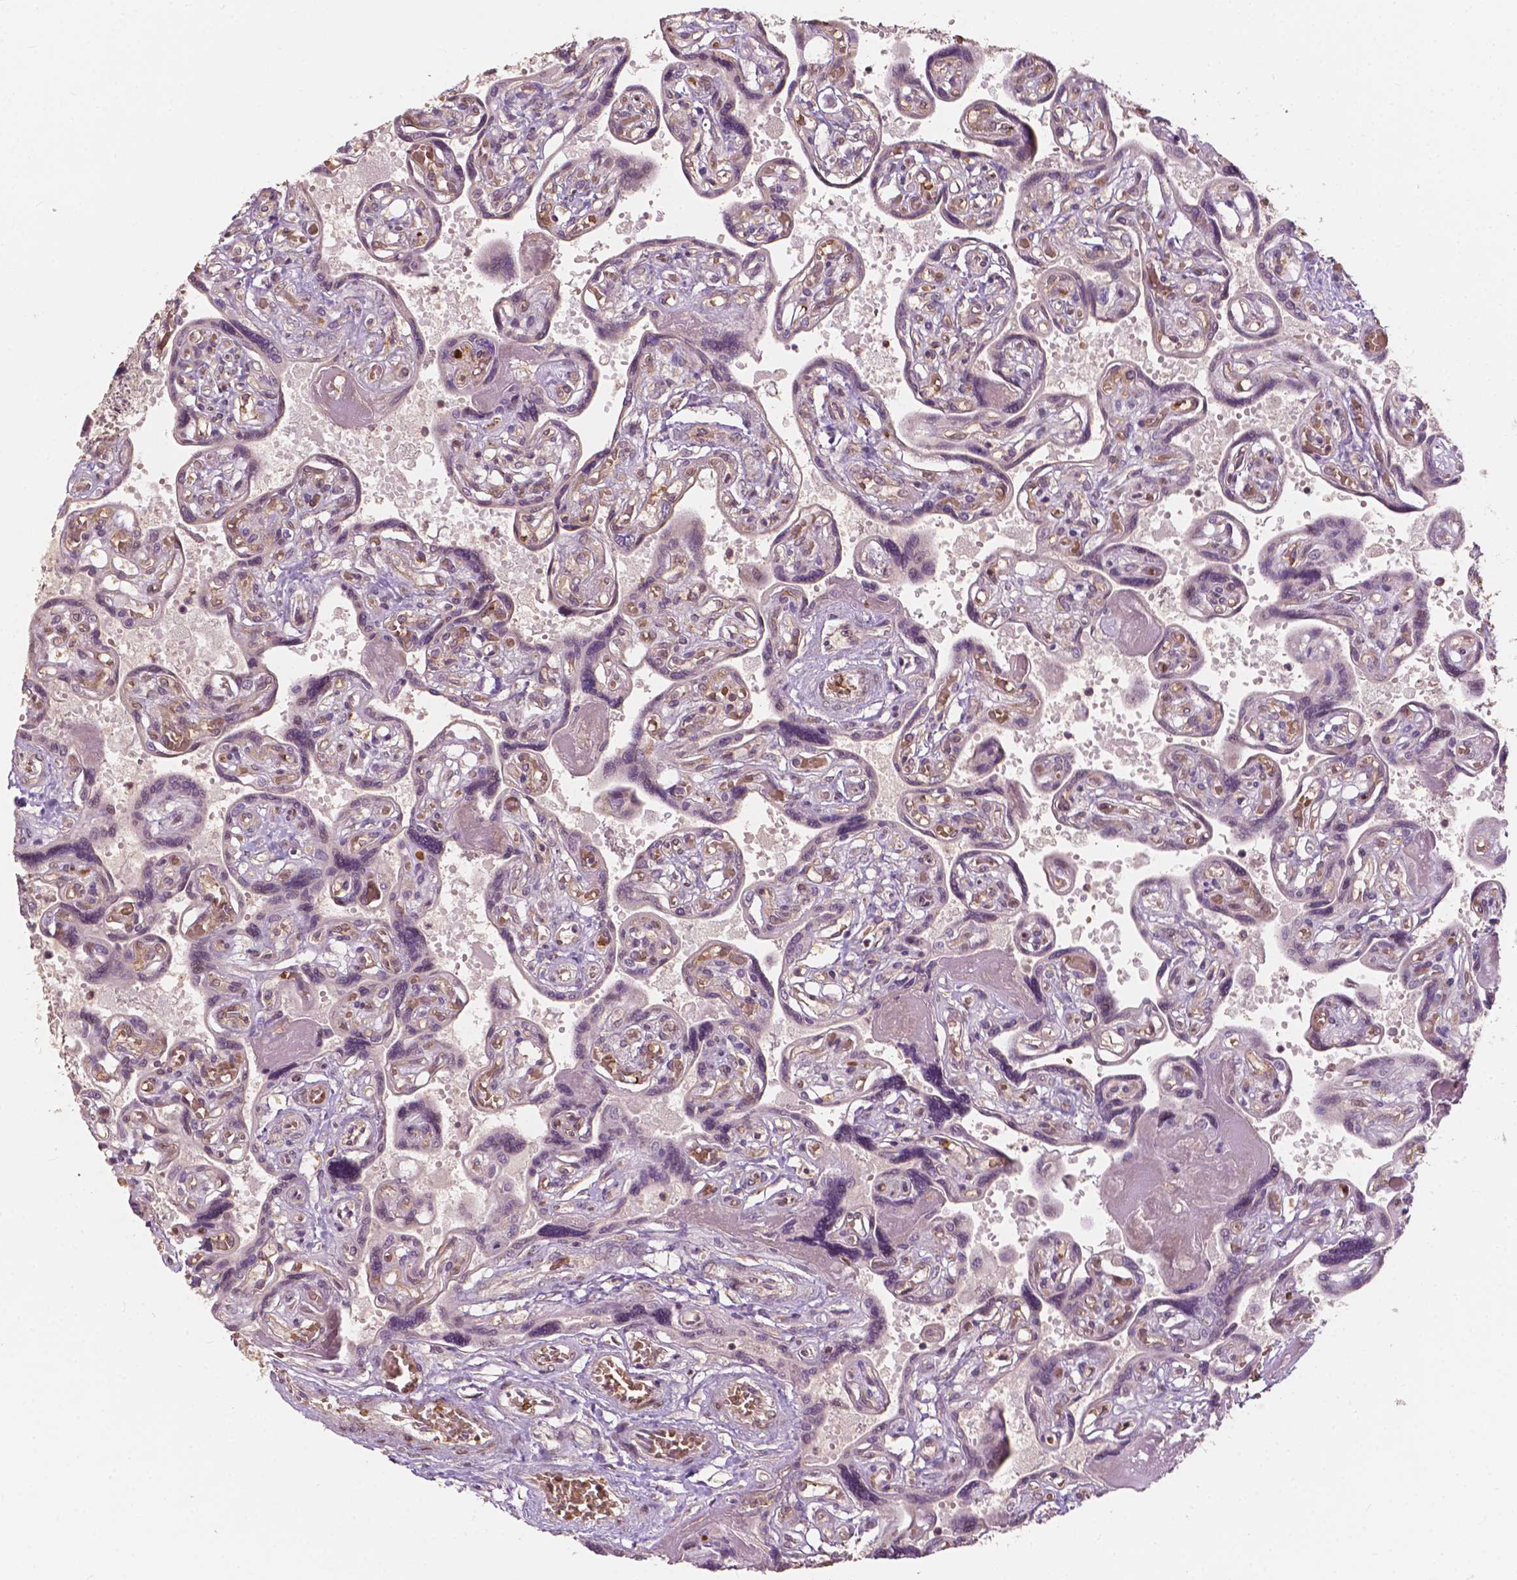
{"staining": {"intensity": "weak", "quantity": ">75%", "location": "cytoplasmic/membranous"}, "tissue": "placenta", "cell_type": "Decidual cells", "image_type": "normal", "snomed": [{"axis": "morphology", "description": "Normal tissue, NOS"}, {"axis": "topography", "description": "Placenta"}], "caption": "A brown stain highlights weak cytoplasmic/membranous positivity of a protein in decidual cells of benign human placenta. The protein is shown in brown color, while the nuclei are stained blue.", "gene": "G3BP1", "patient": {"sex": "female", "age": 32}}